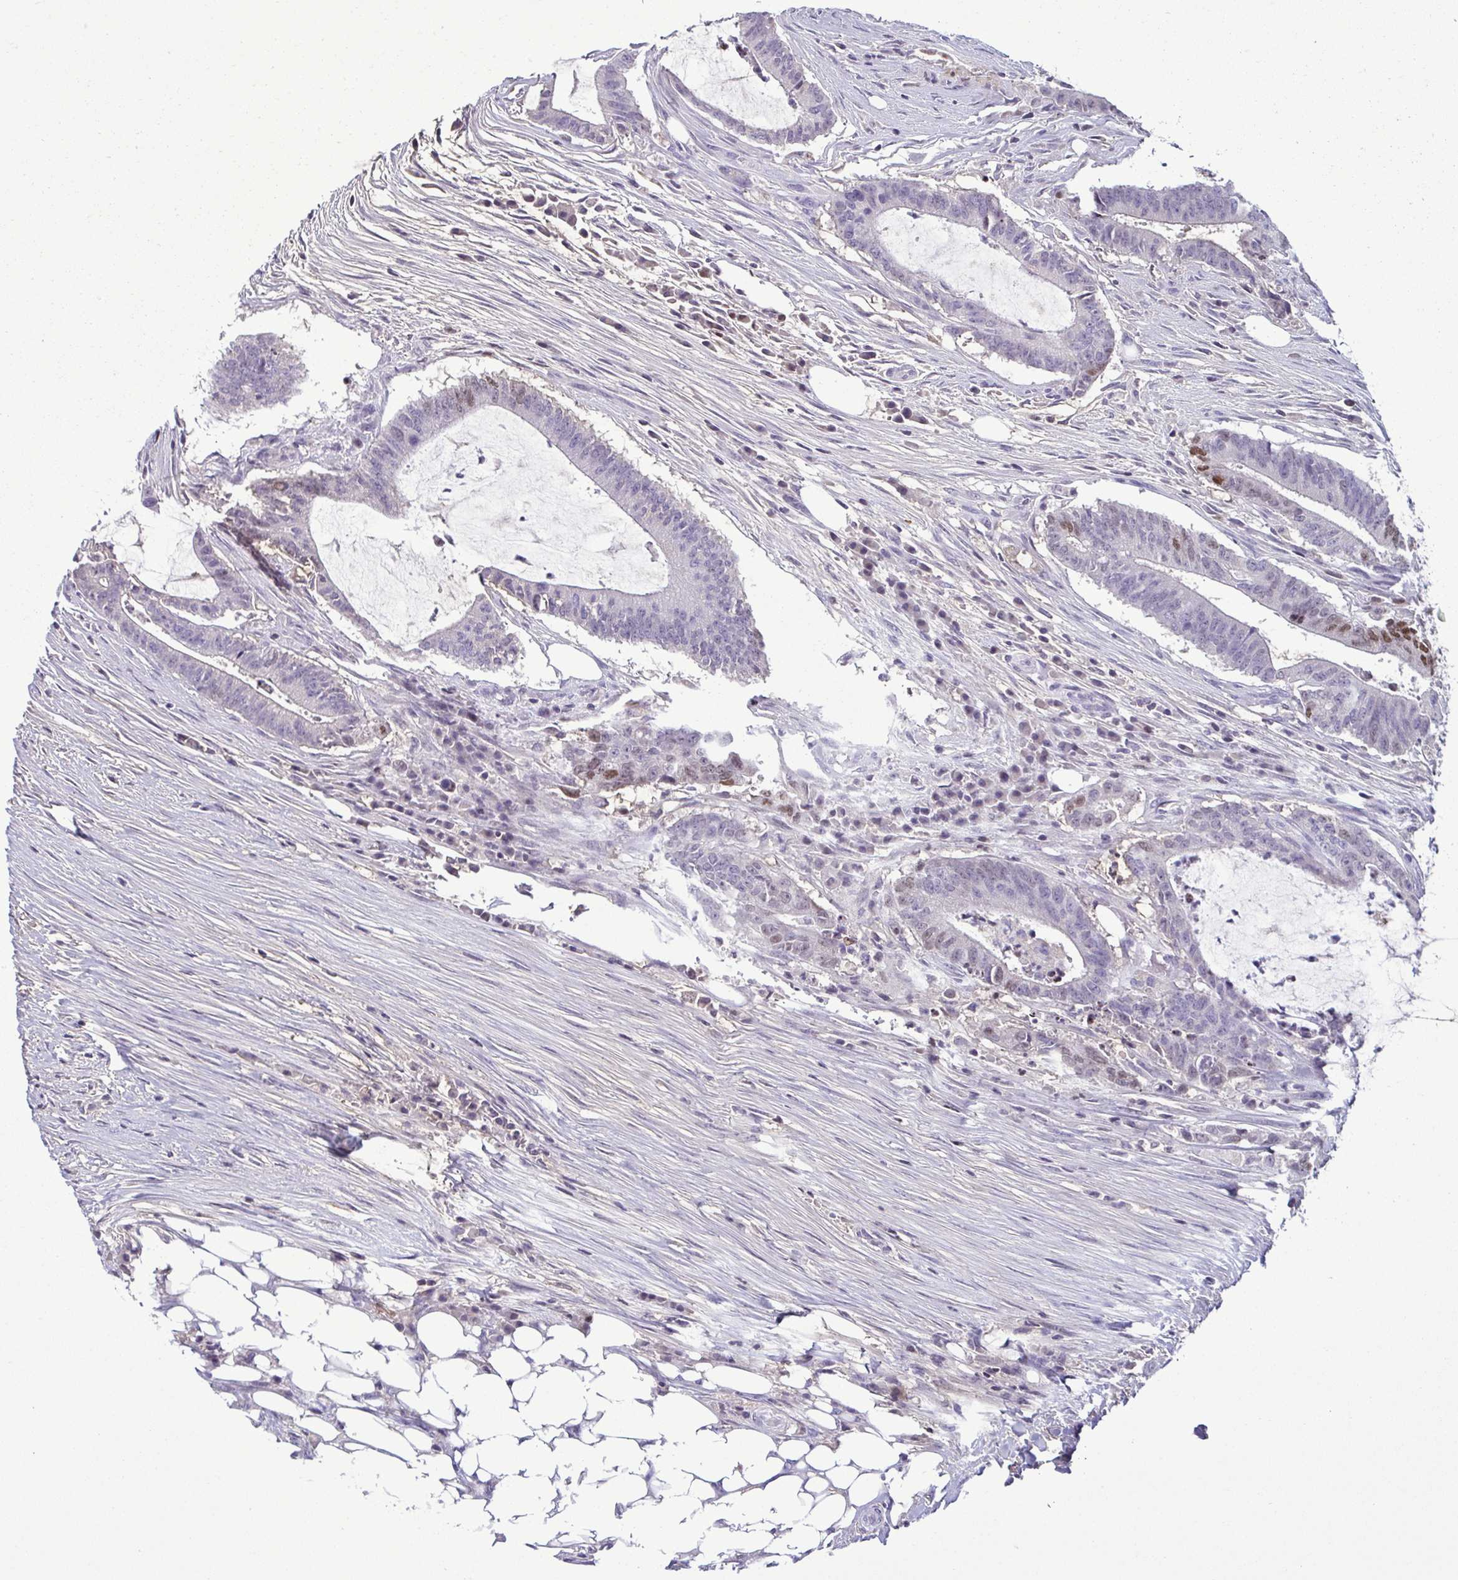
{"staining": {"intensity": "moderate", "quantity": "<25%", "location": "nuclear"}, "tissue": "colorectal cancer", "cell_type": "Tumor cells", "image_type": "cancer", "snomed": [{"axis": "morphology", "description": "Adenocarcinoma, NOS"}, {"axis": "topography", "description": "Colon"}], "caption": "Colorectal adenocarcinoma tissue exhibits moderate nuclear positivity in about <25% of tumor cells, visualized by immunohistochemistry. Using DAB (3,3'-diaminobenzidine) (brown) and hematoxylin (blue) stains, captured at high magnification using brightfield microscopy.", "gene": "IRF1", "patient": {"sex": "female", "age": 43}}